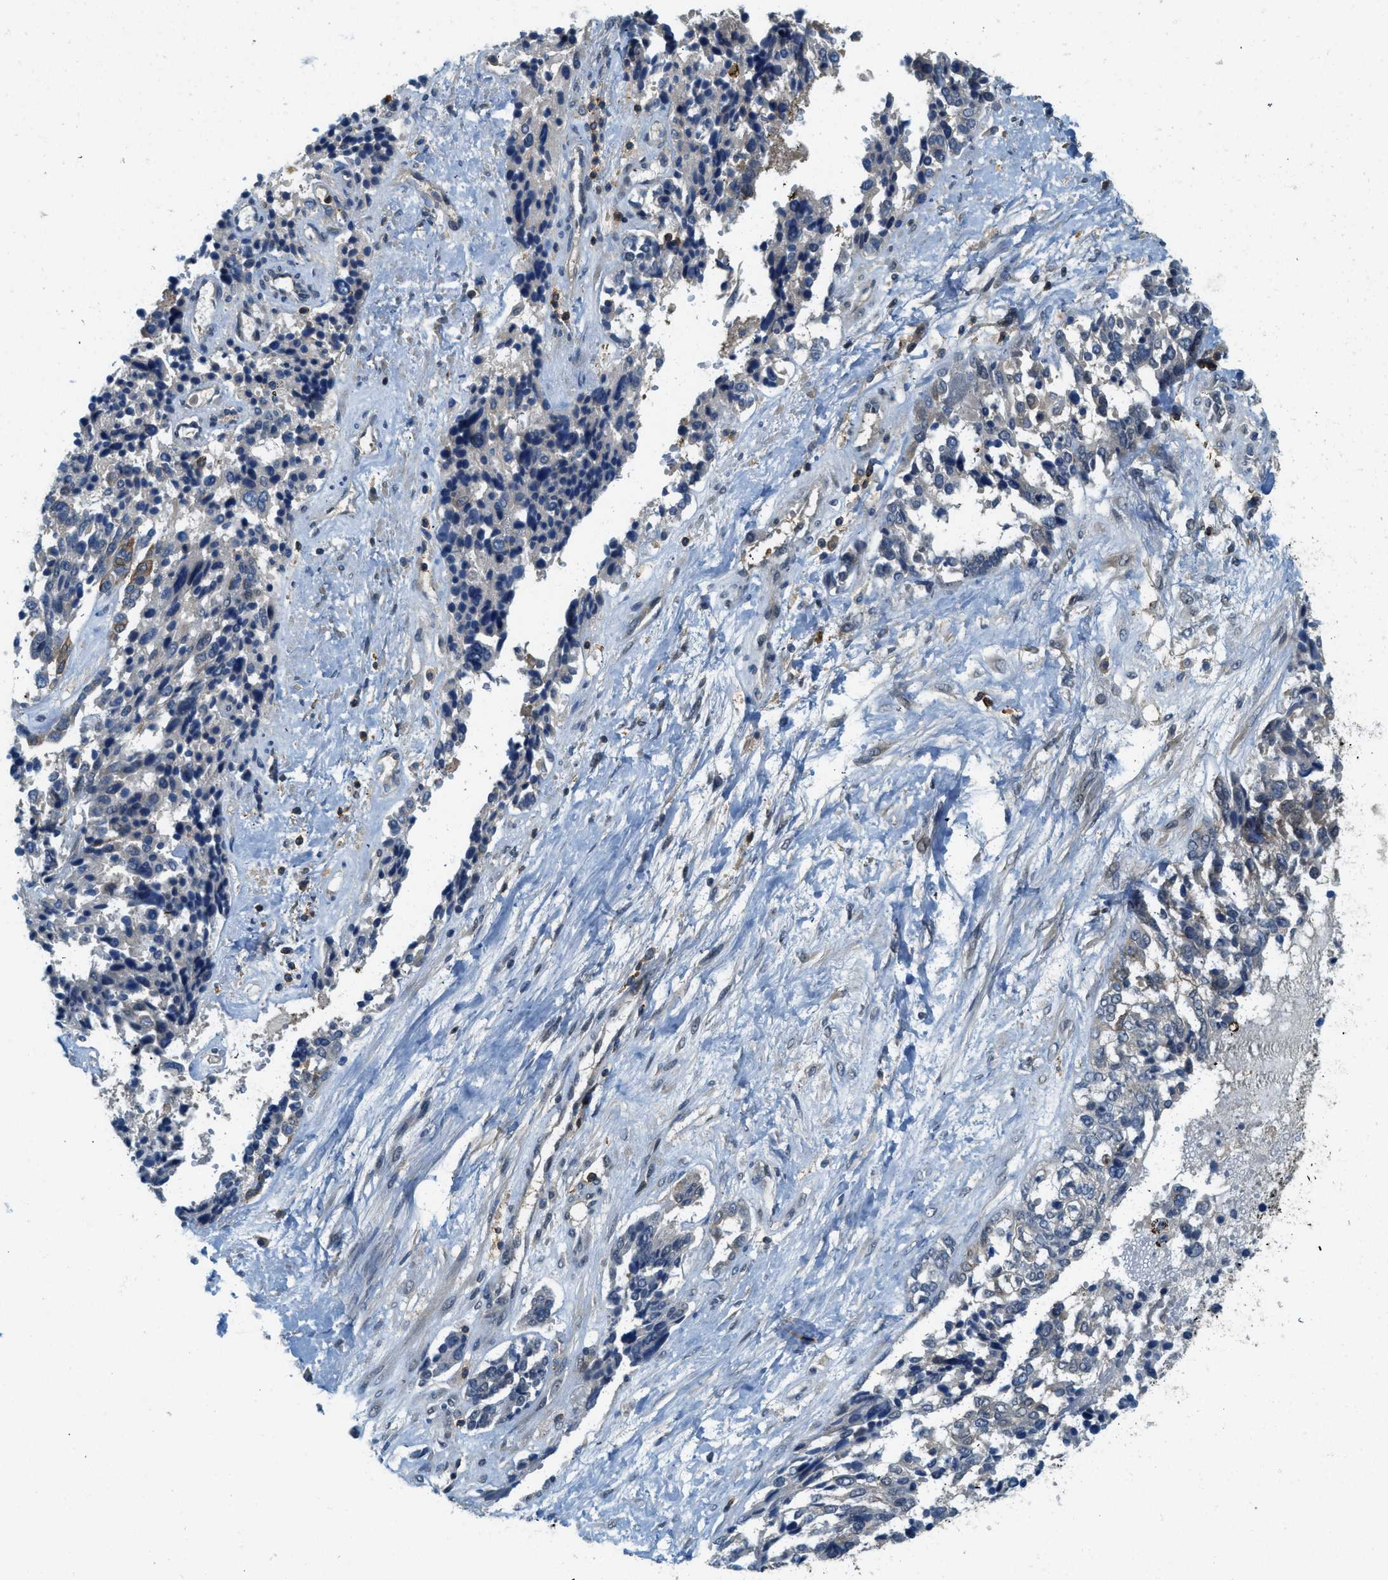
{"staining": {"intensity": "negative", "quantity": "none", "location": "none"}, "tissue": "ovarian cancer", "cell_type": "Tumor cells", "image_type": "cancer", "snomed": [{"axis": "morphology", "description": "Cystadenocarcinoma, serous, NOS"}, {"axis": "topography", "description": "Ovary"}], "caption": "Human serous cystadenocarcinoma (ovarian) stained for a protein using IHC demonstrates no positivity in tumor cells.", "gene": "GMPPB", "patient": {"sex": "female", "age": 44}}